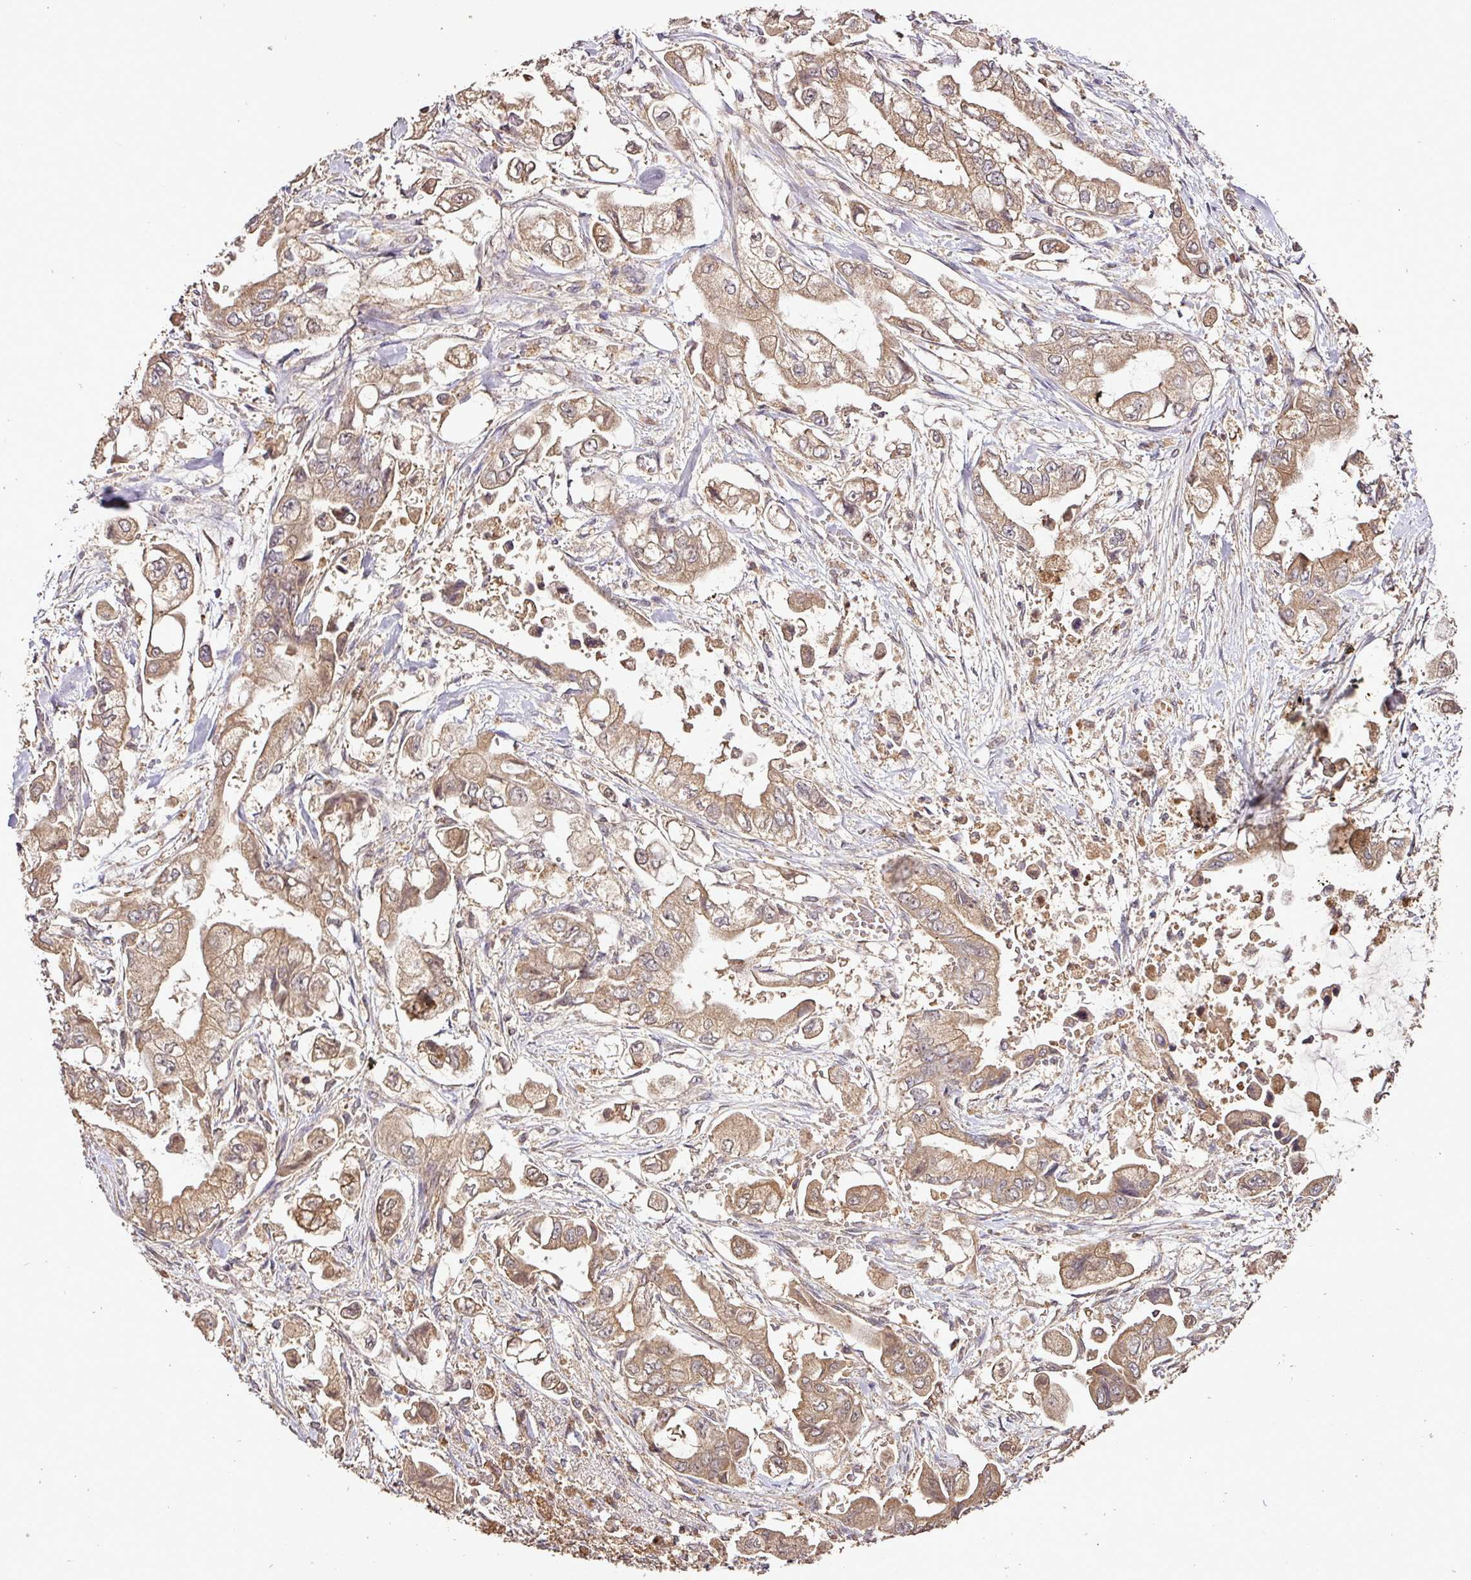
{"staining": {"intensity": "moderate", "quantity": ">75%", "location": "cytoplasmic/membranous,nuclear"}, "tissue": "stomach cancer", "cell_type": "Tumor cells", "image_type": "cancer", "snomed": [{"axis": "morphology", "description": "Adenocarcinoma, NOS"}, {"axis": "topography", "description": "Stomach"}], "caption": "Stomach adenocarcinoma tissue shows moderate cytoplasmic/membranous and nuclear positivity in about >75% of tumor cells, visualized by immunohistochemistry.", "gene": "FAIM", "patient": {"sex": "male", "age": 62}}